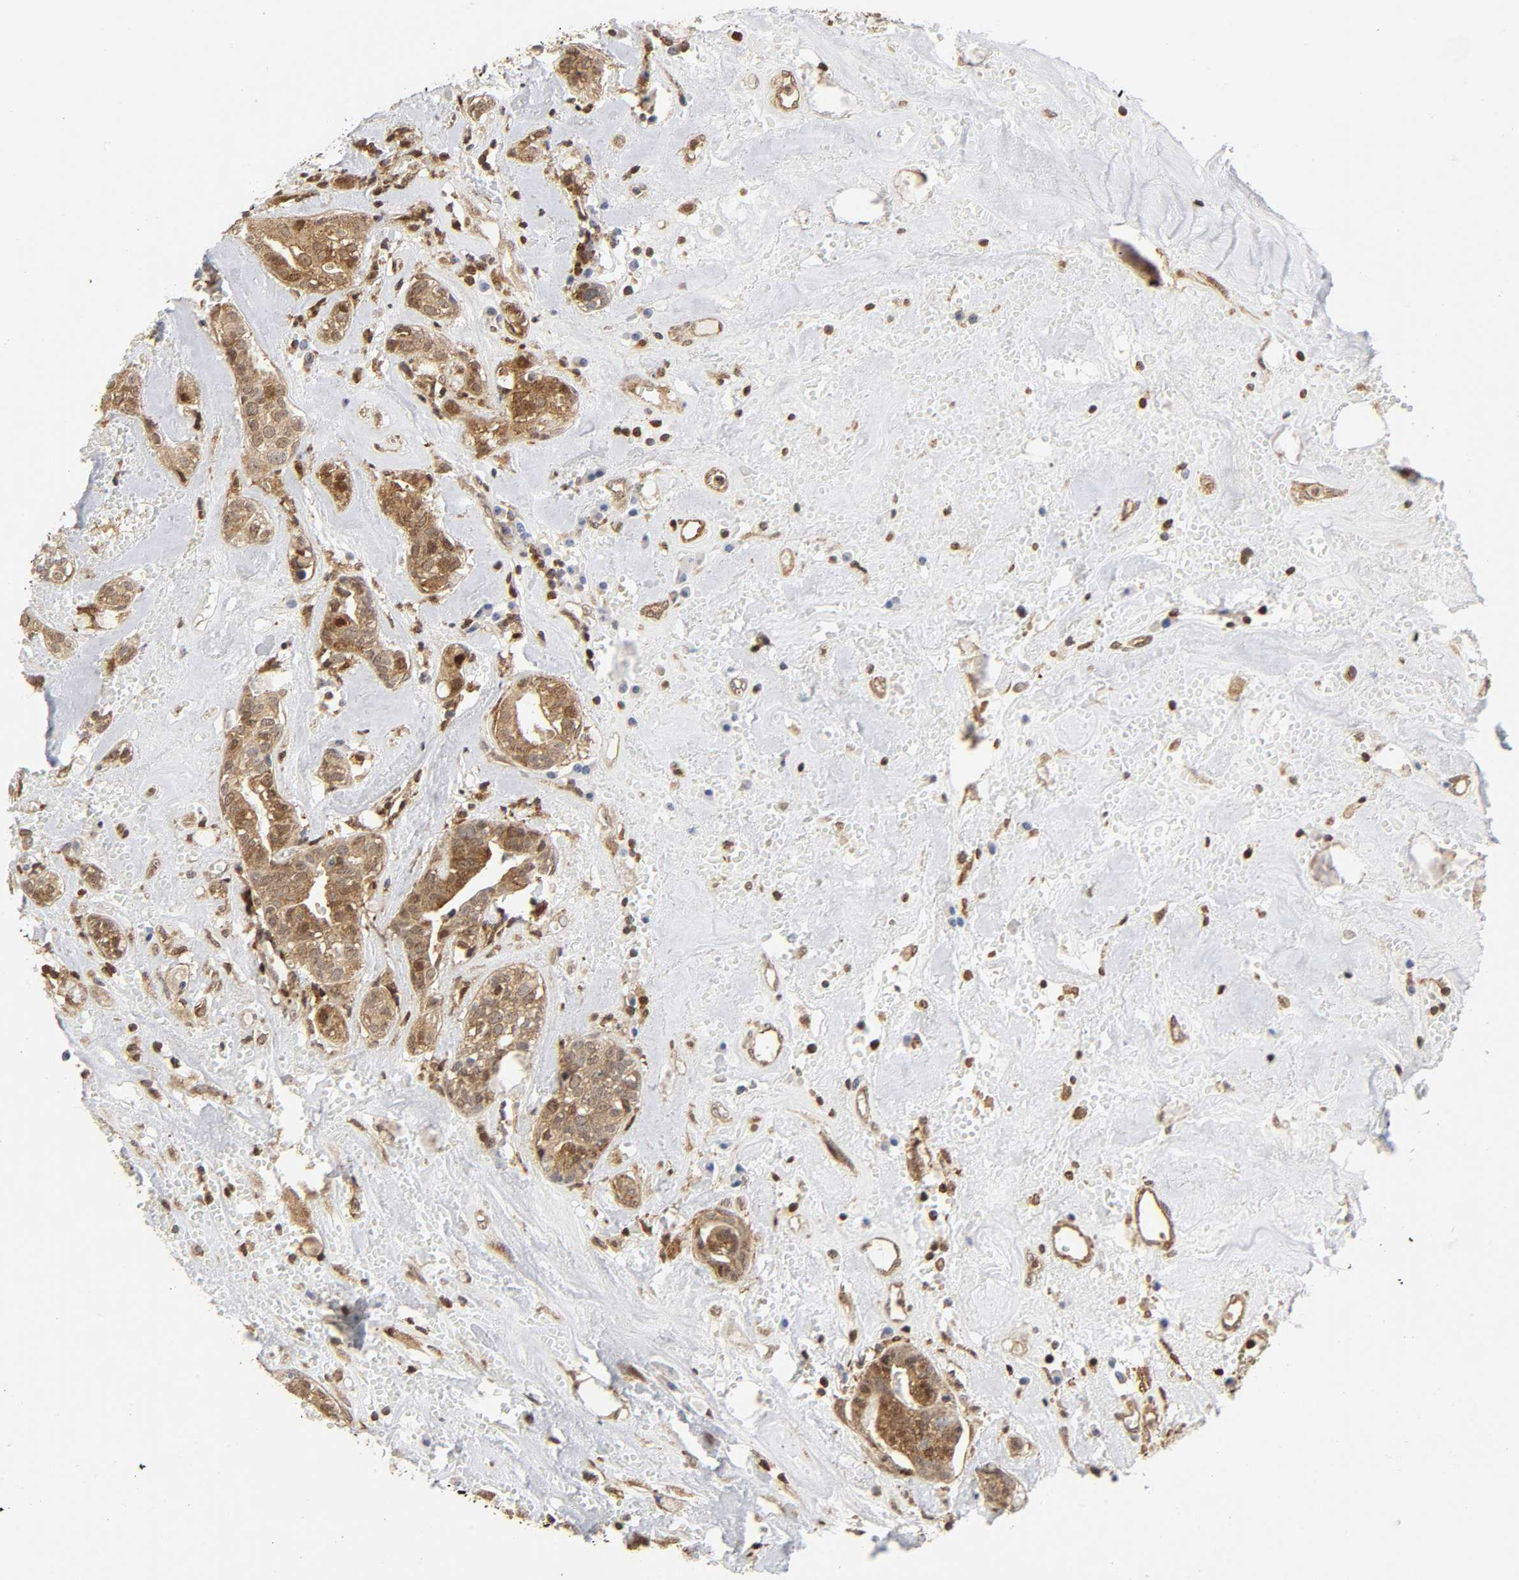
{"staining": {"intensity": "negative", "quantity": "none", "location": "none"}, "tissue": "head and neck cancer", "cell_type": "Tumor cells", "image_type": "cancer", "snomed": [{"axis": "morphology", "description": "Adenocarcinoma, NOS"}, {"axis": "topography", "description": "Salivary gland"}, {"axis": "topography", "description": "Head-Neck"}], "caption": "Immunohistochemistry (IHC) histopathology image of neoplastic tissue: head and neck cancer (adenocarcinoma) stained with DAB (3,3'-diaminobenzidine) shows no significant protein positivity in tumor cells. (DAB immunohistochemistry, high magnification).", "gene": "MAPK1", "patient": {"sex": "female", "age": 65}}